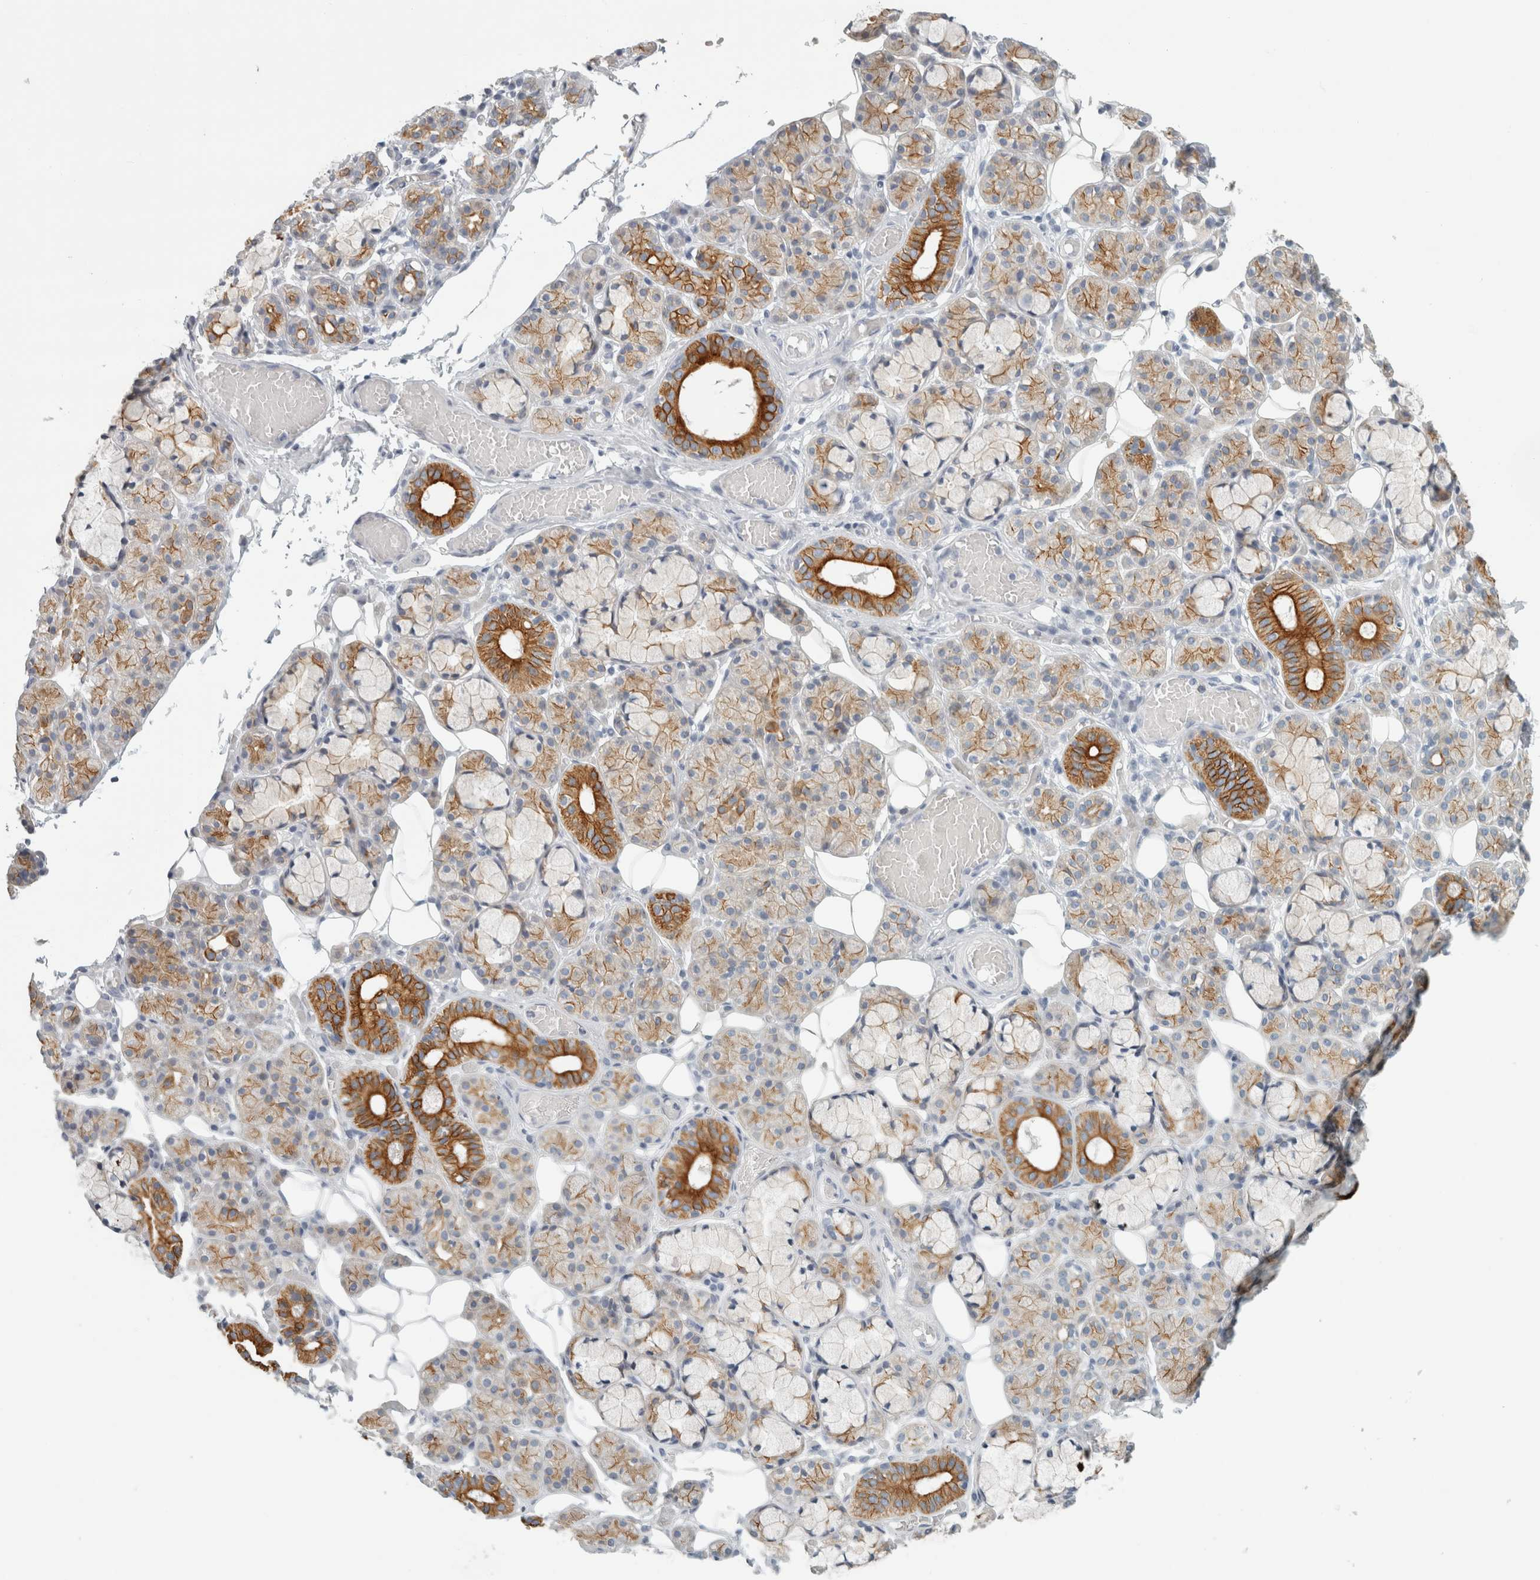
{"staining": {"intensity": "moderate", "quantity": "25%-75%", "location": "cytoplasmic/membranous"}, "tissue": "salivary gland", "cell_type": "Glandular cells", "image_type": "normal", "snomed": [{"axis": "morphology", "description": "Normal tissue, NOS"}, {"axis": "topography", "description": "Salivary gland"}], "caption": "High-magnification brightfield microscopy of benign salivary gland stained with DAB (3,3'-diaminobenzidine) (brown) and counterstained with hematoxylin (blue). glandular cells exhibit moderate cytoplasmic/membranous expression is seen in about25%-75% of cells.", "gene": "SLC28A3", "patient": {"sex": "male", "age": 63}}